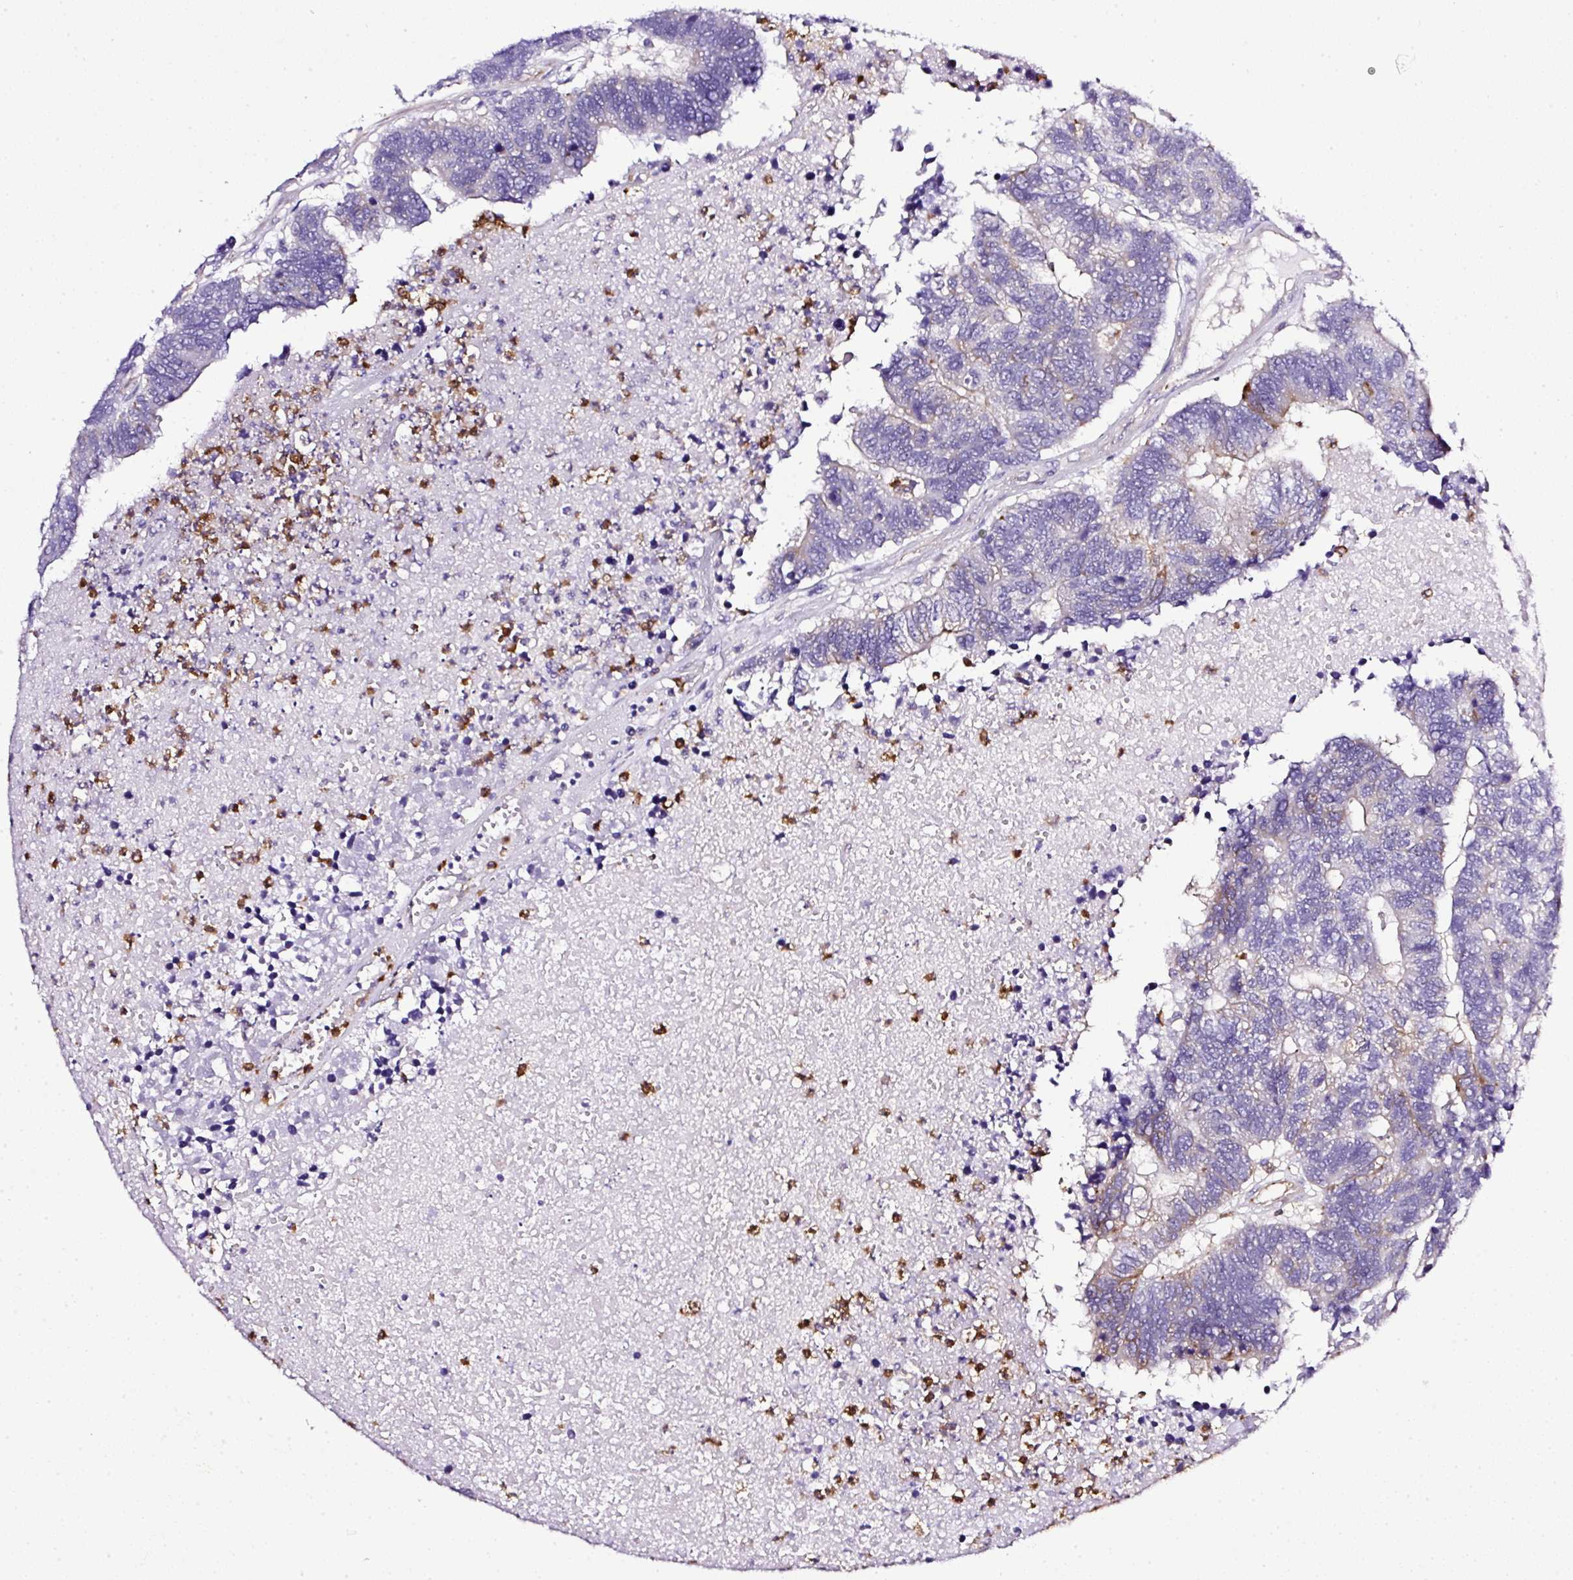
{"staining": {"intensity": "moderate", "quantity": "<25%", "location": "cytoplasmic/membranous"}, "tissue": "colorectal cancer", "cell_type": "Tumor cells", "image_type": "cancer", "snomed": [{"axis": "morphology", "description": "Adenocarcinoma, NOS"}, {"axis": "topography", "description": "Colon"}], "caption": "Colorectal cancer stained with DAB (3,3'-diaminobenzidine) IHC shows low levels of moderate cytoplasmic/membranous expression in about <25% of tumor cells. The staining was performed using DAB to visualize the protein expression in brown, while the nuclei were stained in blue with hematoxylin (Magnification: 20x).", "gene": "MAGEB5", "patient": {"sex": "female", "age": 48}}